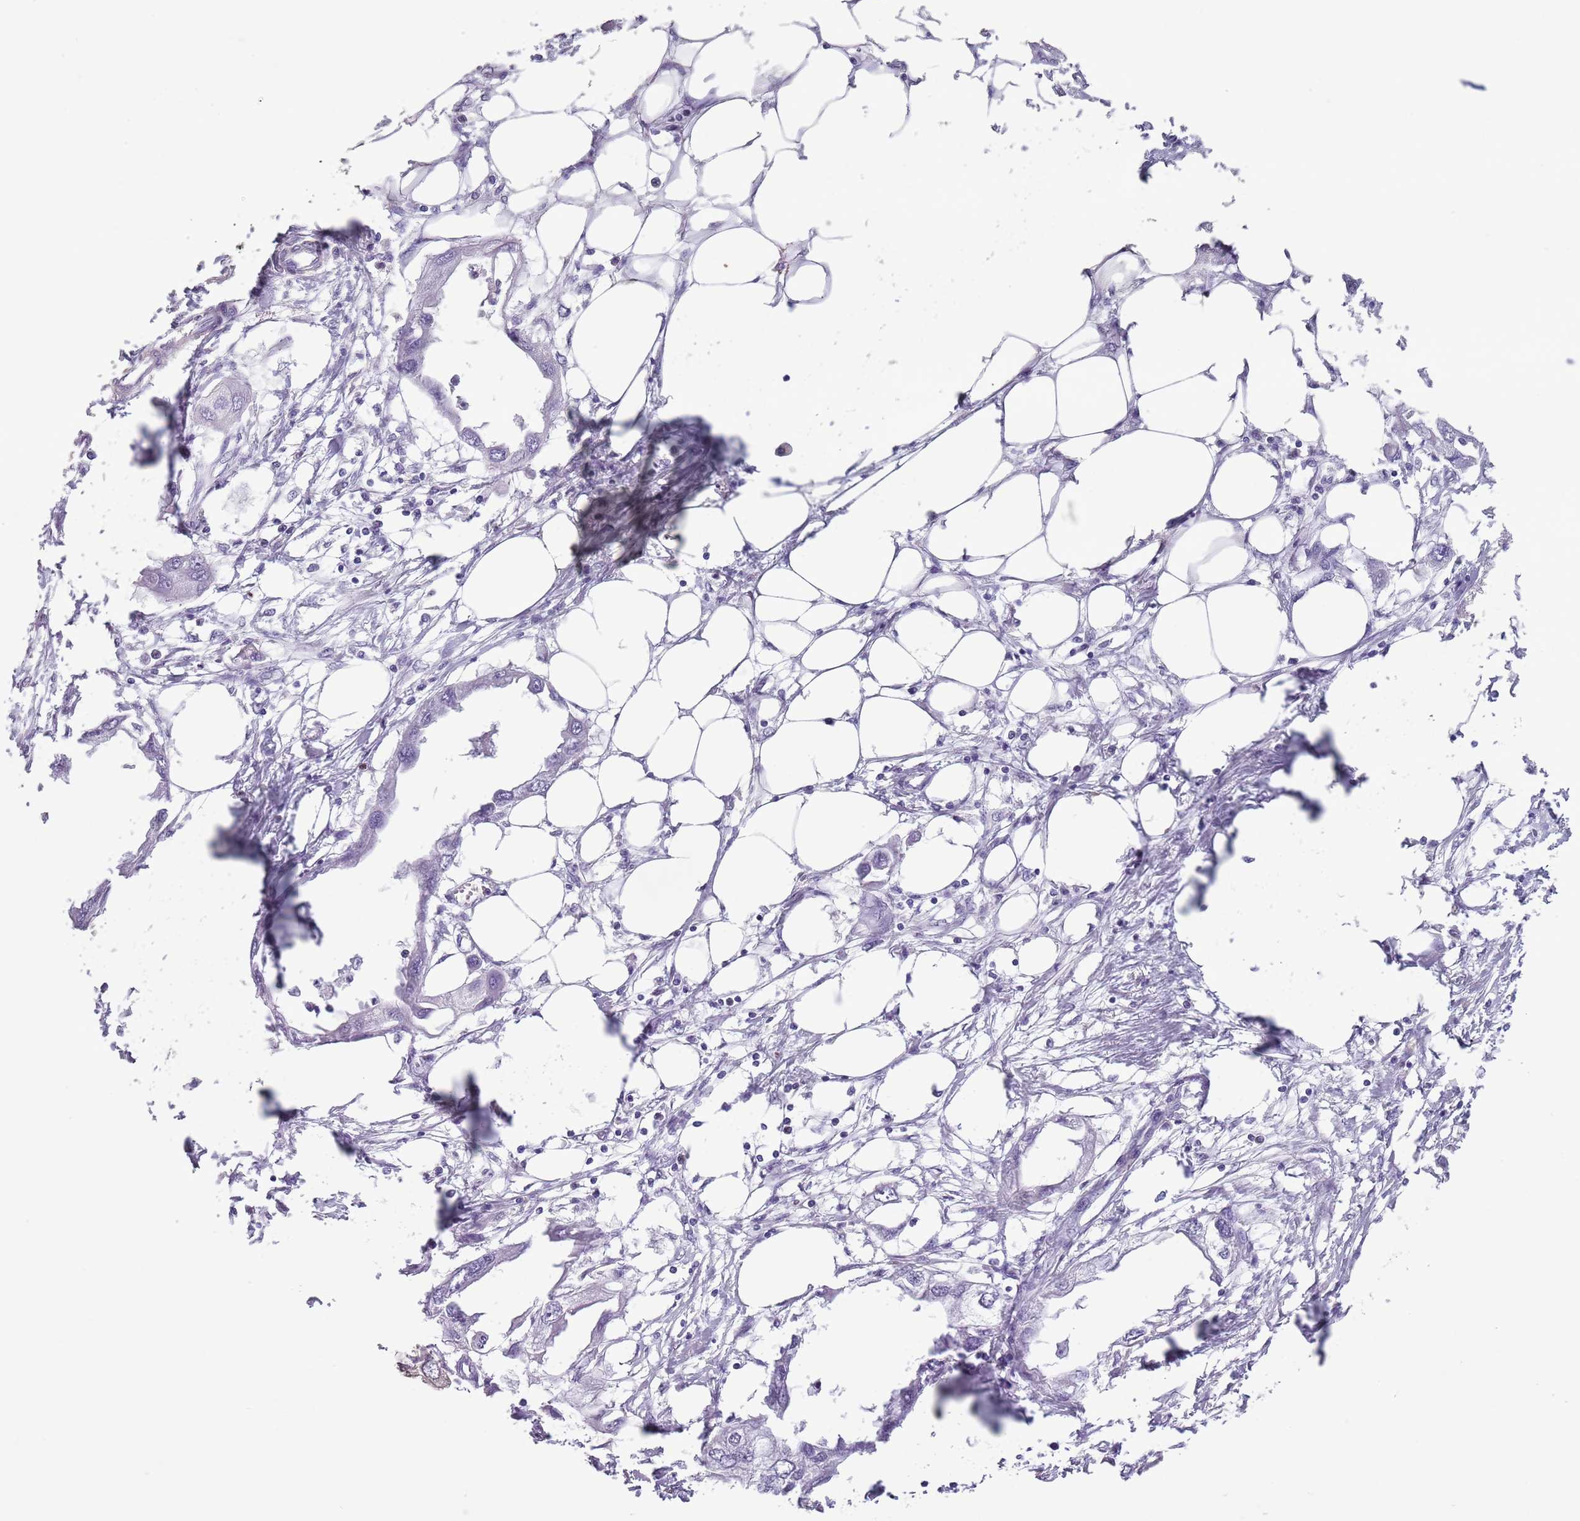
{"staining": {"intensity": "negative", "quantity": "none", "location": "none"}, "tissue": "endometrial cancer", "cell_type": "Tumor cells", "image_type": "cancer", "snomed": [{"axis": "morphology", "description": "Adenocarcinoma, NOS"}, {"axis": "morphology", "description": "Adenocarcinoma, metastatic, NOS"}, {"axis": "topography", "description": "Adipose tissue"}, {"axis": "topography", "description": "Endometrium"}], "caption": "There is no significant staining in tumor cells of metastatic adenocarcinoma (endometrial).", "gene": "CELF6", "patient": {"sex": "female", "age": 67}}